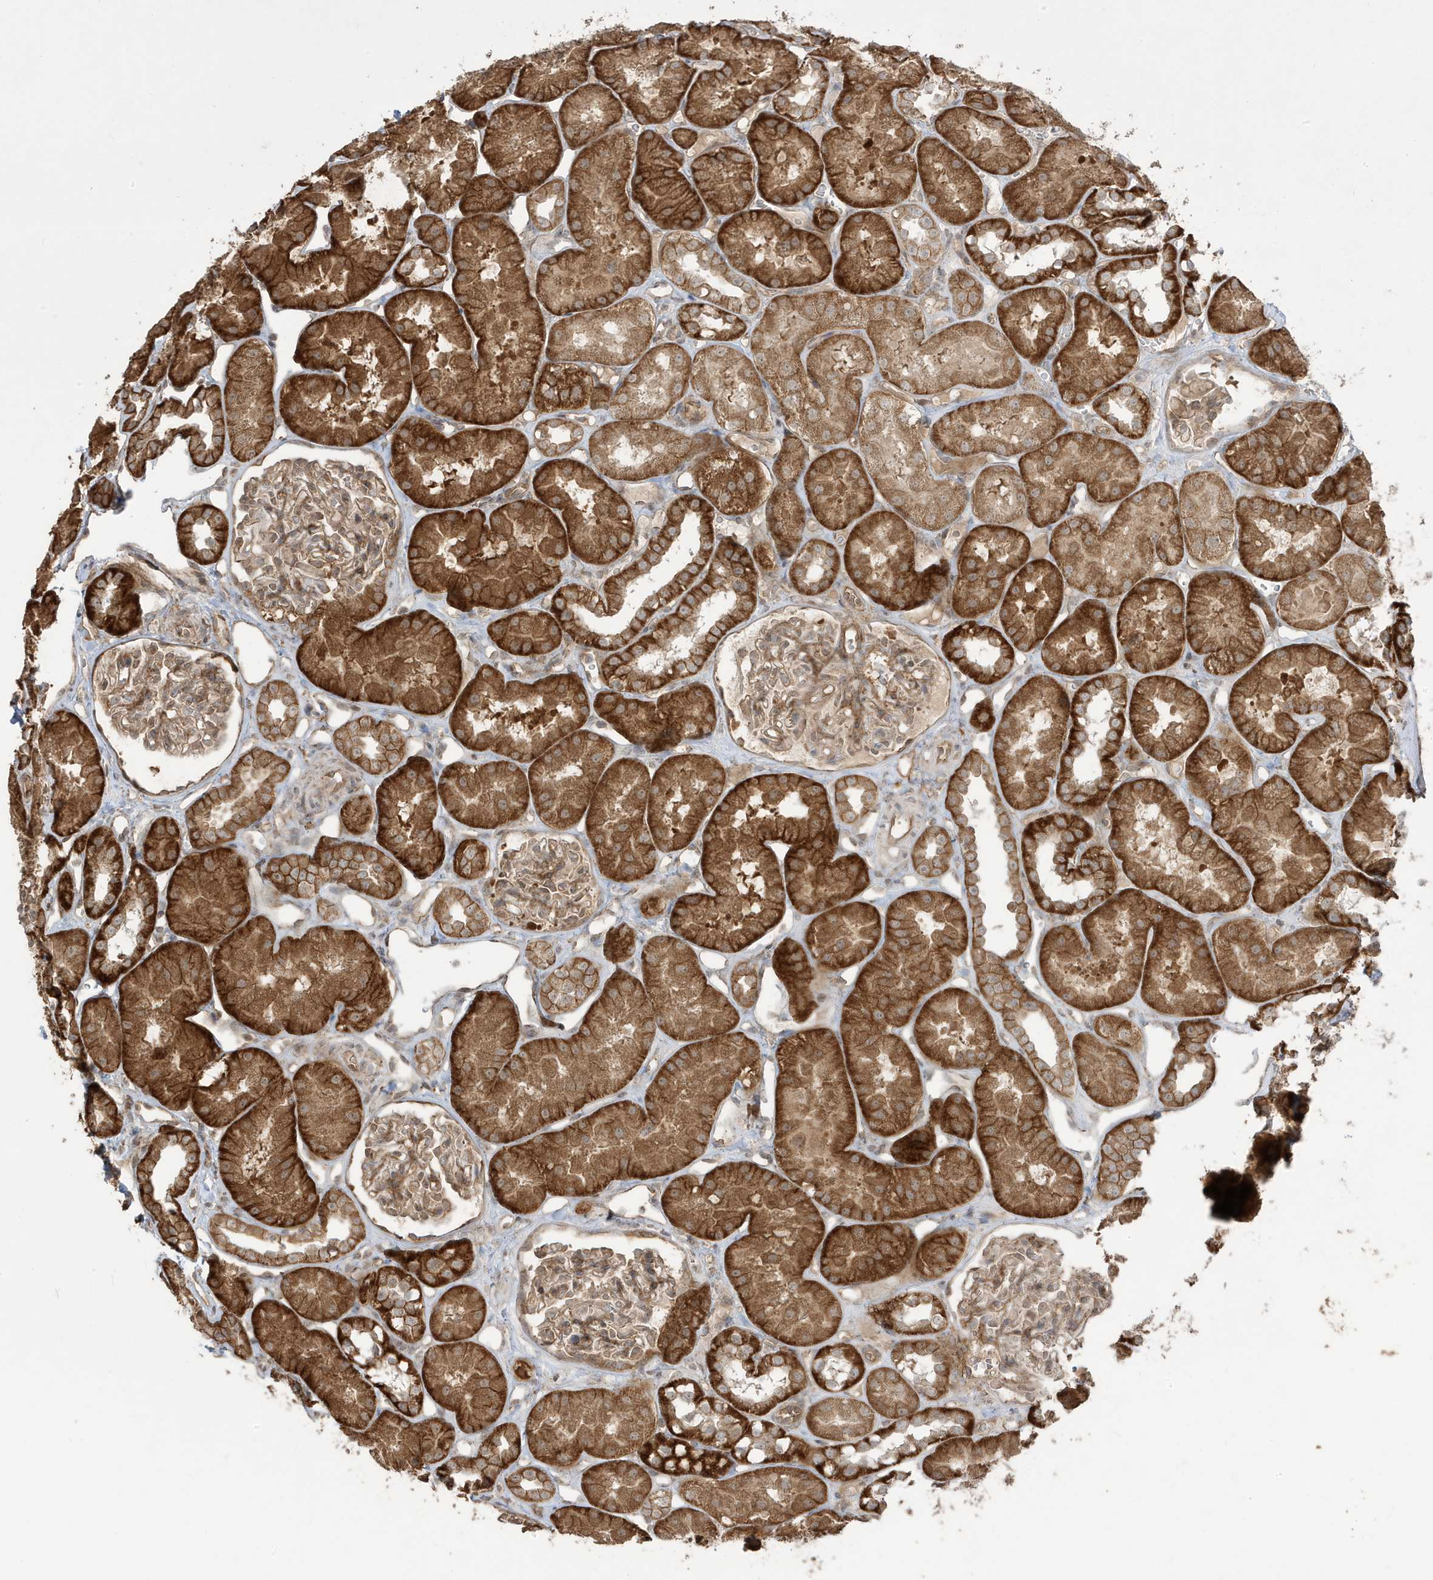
{"staining": {"intensity": "moderate", "quantity": "25%-75%", "location": "cytoplasmic/membranous"}, "tissue": "kidney", "cell_type": "Cells in glomeruli", "image_type": "normal", "snomed": [{"axis": "morphology", "description": "Normal tissue, NOS"}, {"axis": "topography", "description": "Kidney"}], "caption": "Unremarkable kidney displays moderate cytoplasmic/membranous staining in about 25%-75% of cells in glomeruli, visualized by immunohistochemistry.", "gene": "DNAJC12", "patient": {"sex": "male", "age": 16}}